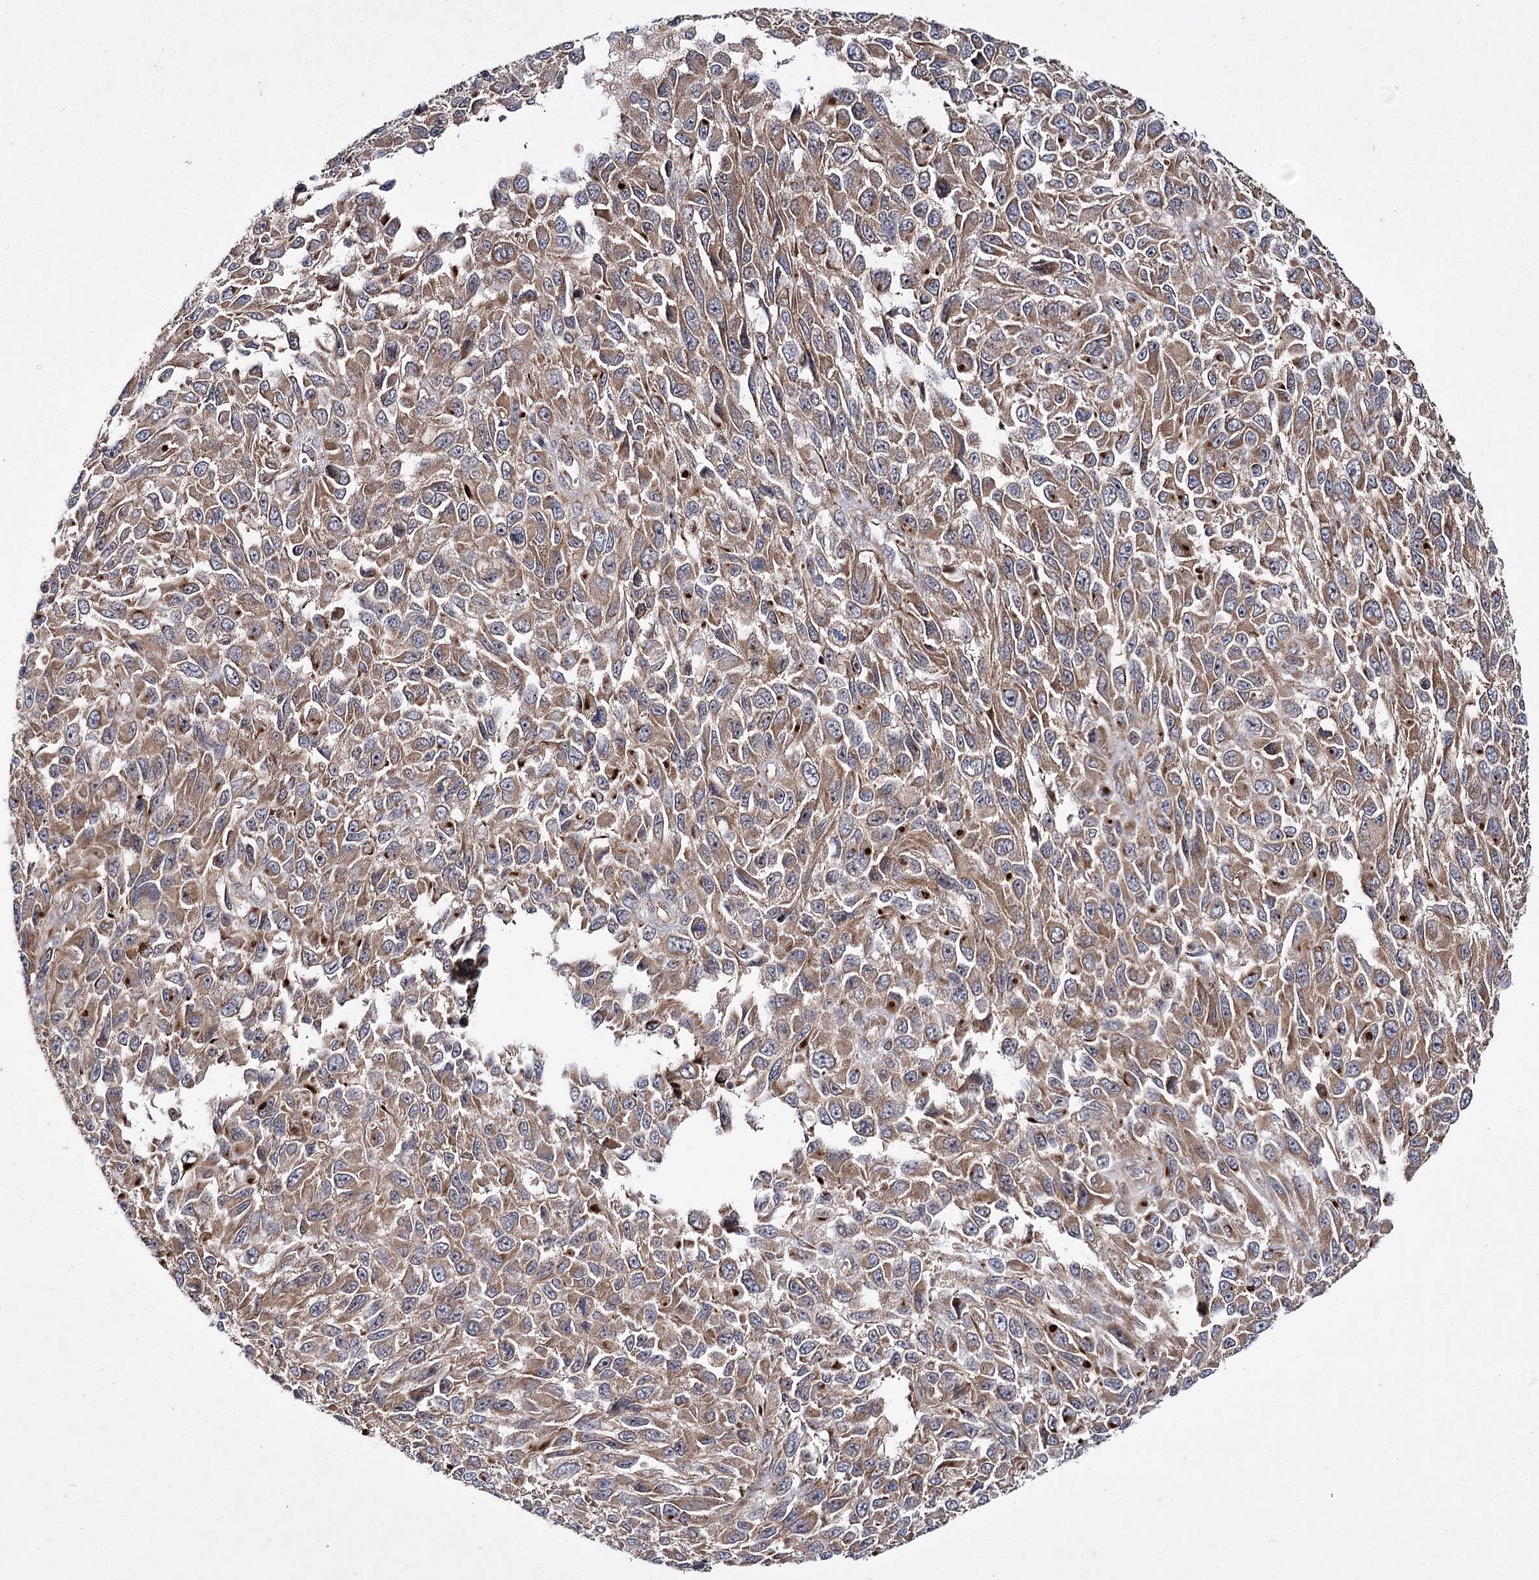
{"staining": {"intensity": "moderate", "quantity": ">75%", "location": "cytoplasmic/membranous"}, "tissue": "melanoma", "cell_type": "Tumor cells", "image_type": "cancer", "snomed": [{"axis": "morphology", "description": "Normal tissue, NOS"}, {"axis": "morphology", "description": "Malignant melanoma, NOS"}, {"axis": "topography", "description": "Skin"}], "caption": "Immunohistochemical staining of malignant melanoma demonstrates medium levels of moderate cytoplasmic/membranous staining in approximately >75% of tumor cells.", "gene": "HECTD2", "patient": {"sex": "female", "age": 96}}